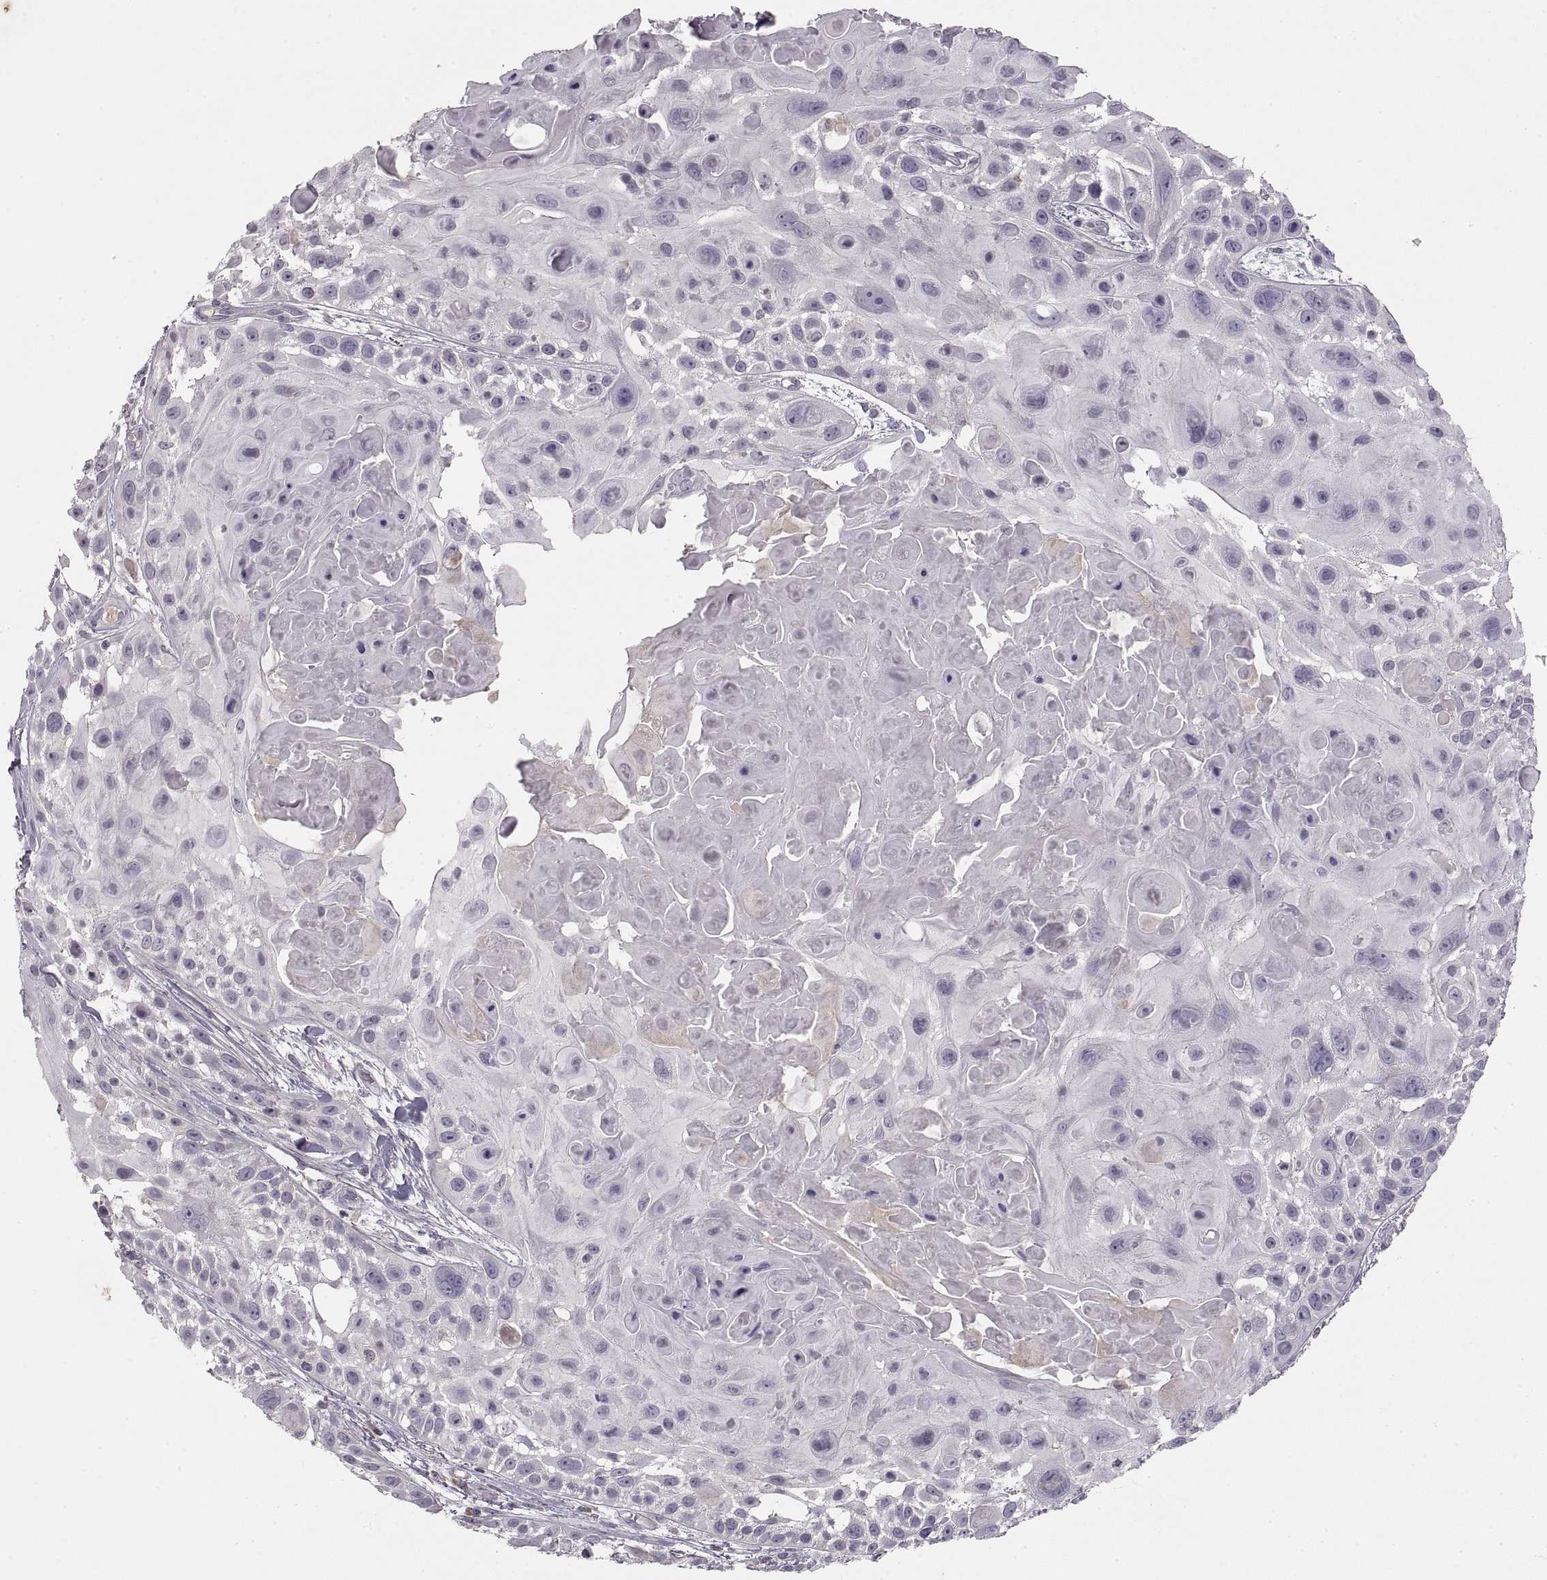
{"staining": {"intensity": "negative", "quantity": "none", "location": "none"}, "tissue": "skin cancer", "cell_type": "Tumor cells", "image_type": "cancer", "snomed": [{"axis": "morphology", "description": "Squamous cell carcinoma, NOS"}, {"axis": "topography", "description": "Skin"}, {"axis": "topography", "description": "Anal"}], "caption": "High power microscopy image of an IHC histopathology image of skin squamous cell carcinoma, revealing no significant staining in tumor cells.", "gene": "ADAM11", "patient": {"sex": "female", "age": 75}}